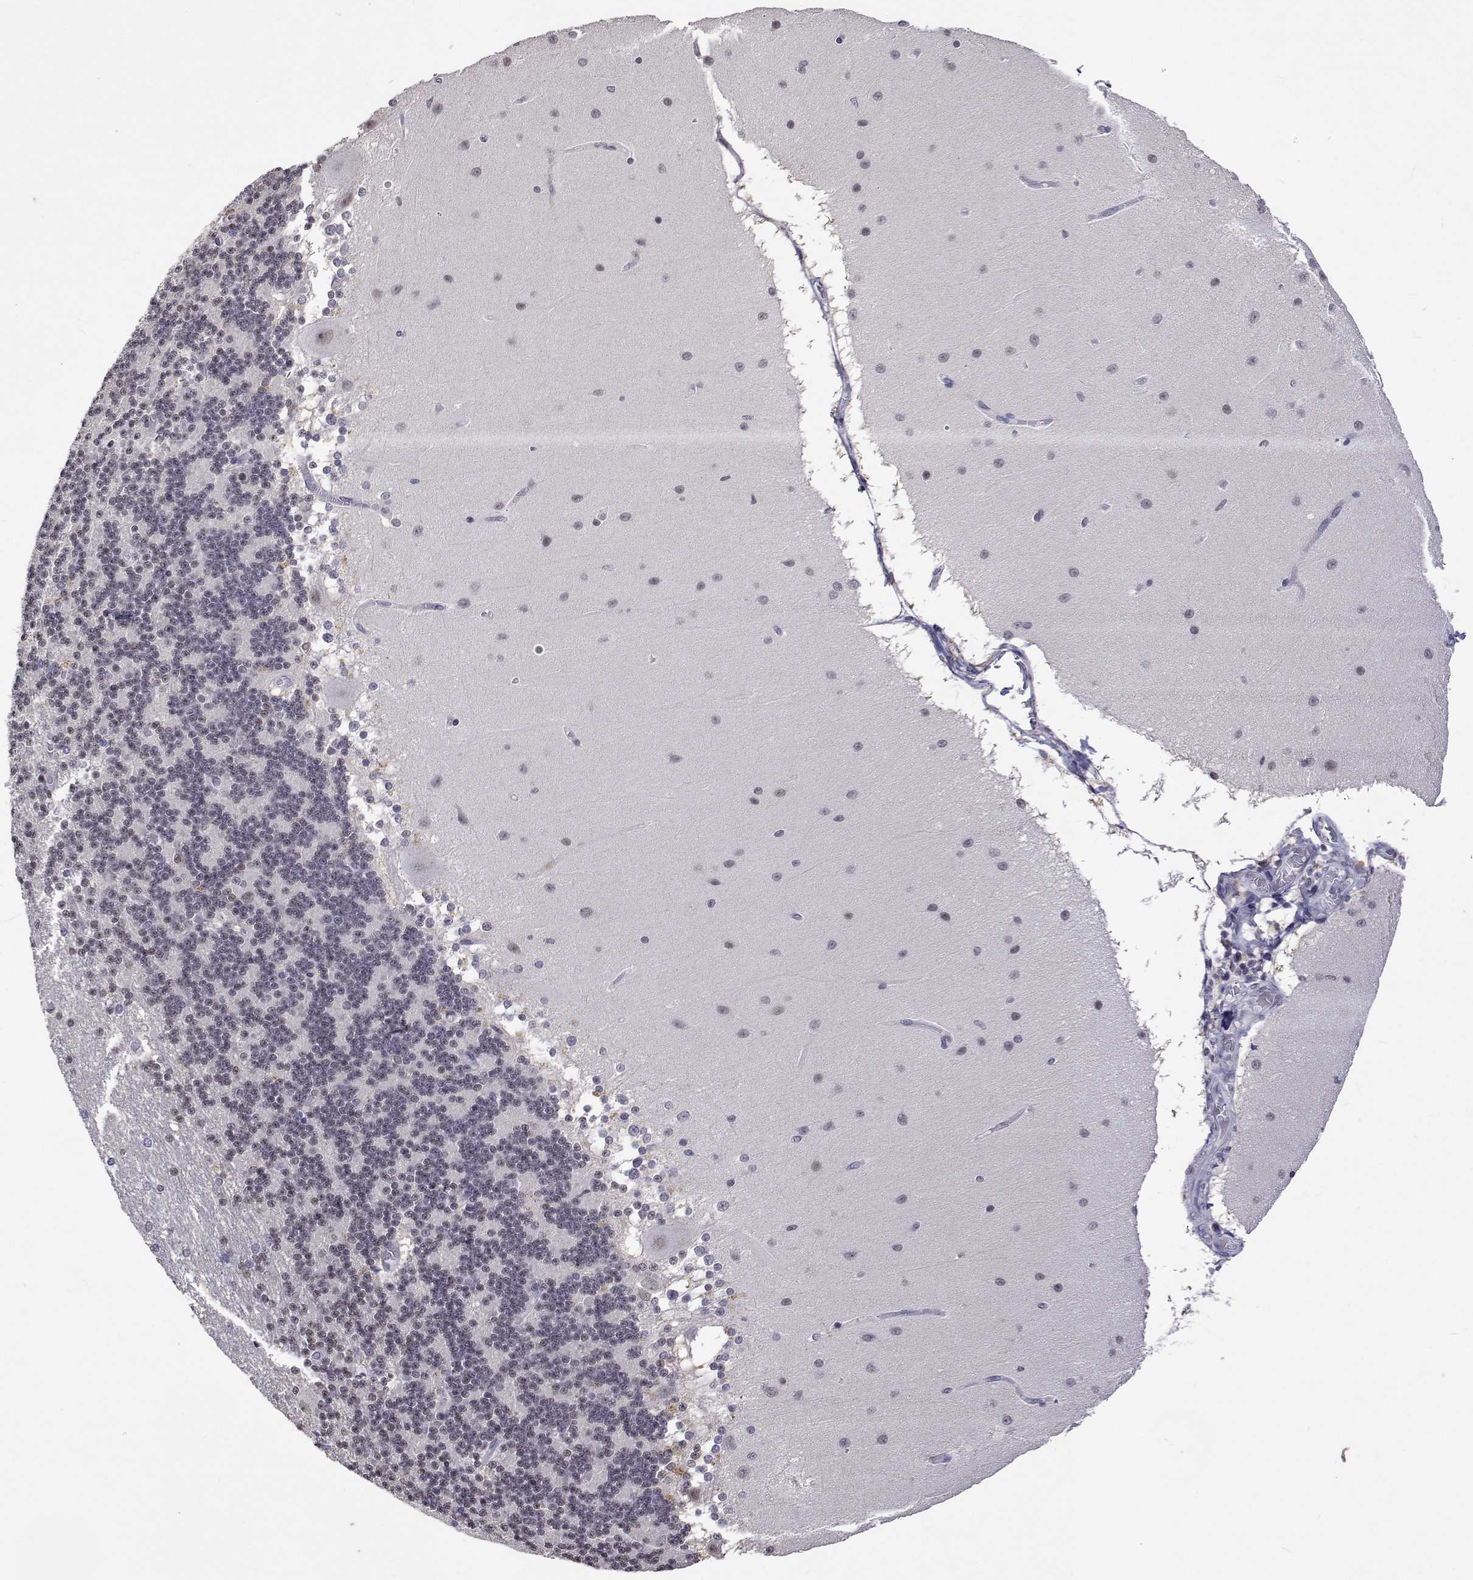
{"staining": {"intensity": "moderate", "quantity": "<25%", "location": "nuclear"}, "tissue": "cerebellum", "cell_type": "Cells in granular layer", "image_type": "normal", "snomed": [{"axis": "morphology", "description": "Normal tissue, NOS"}, {"axis": "topography", "description": "Cerebellum"}], "caption": "Immunohistochemical staining of benign cerebellum shows low levels of moderate nuclear expression in approximately <25% of cells in granular layer.", "gene": "HNRNPA0", "patient": {"sex": "female", "age": 54}}